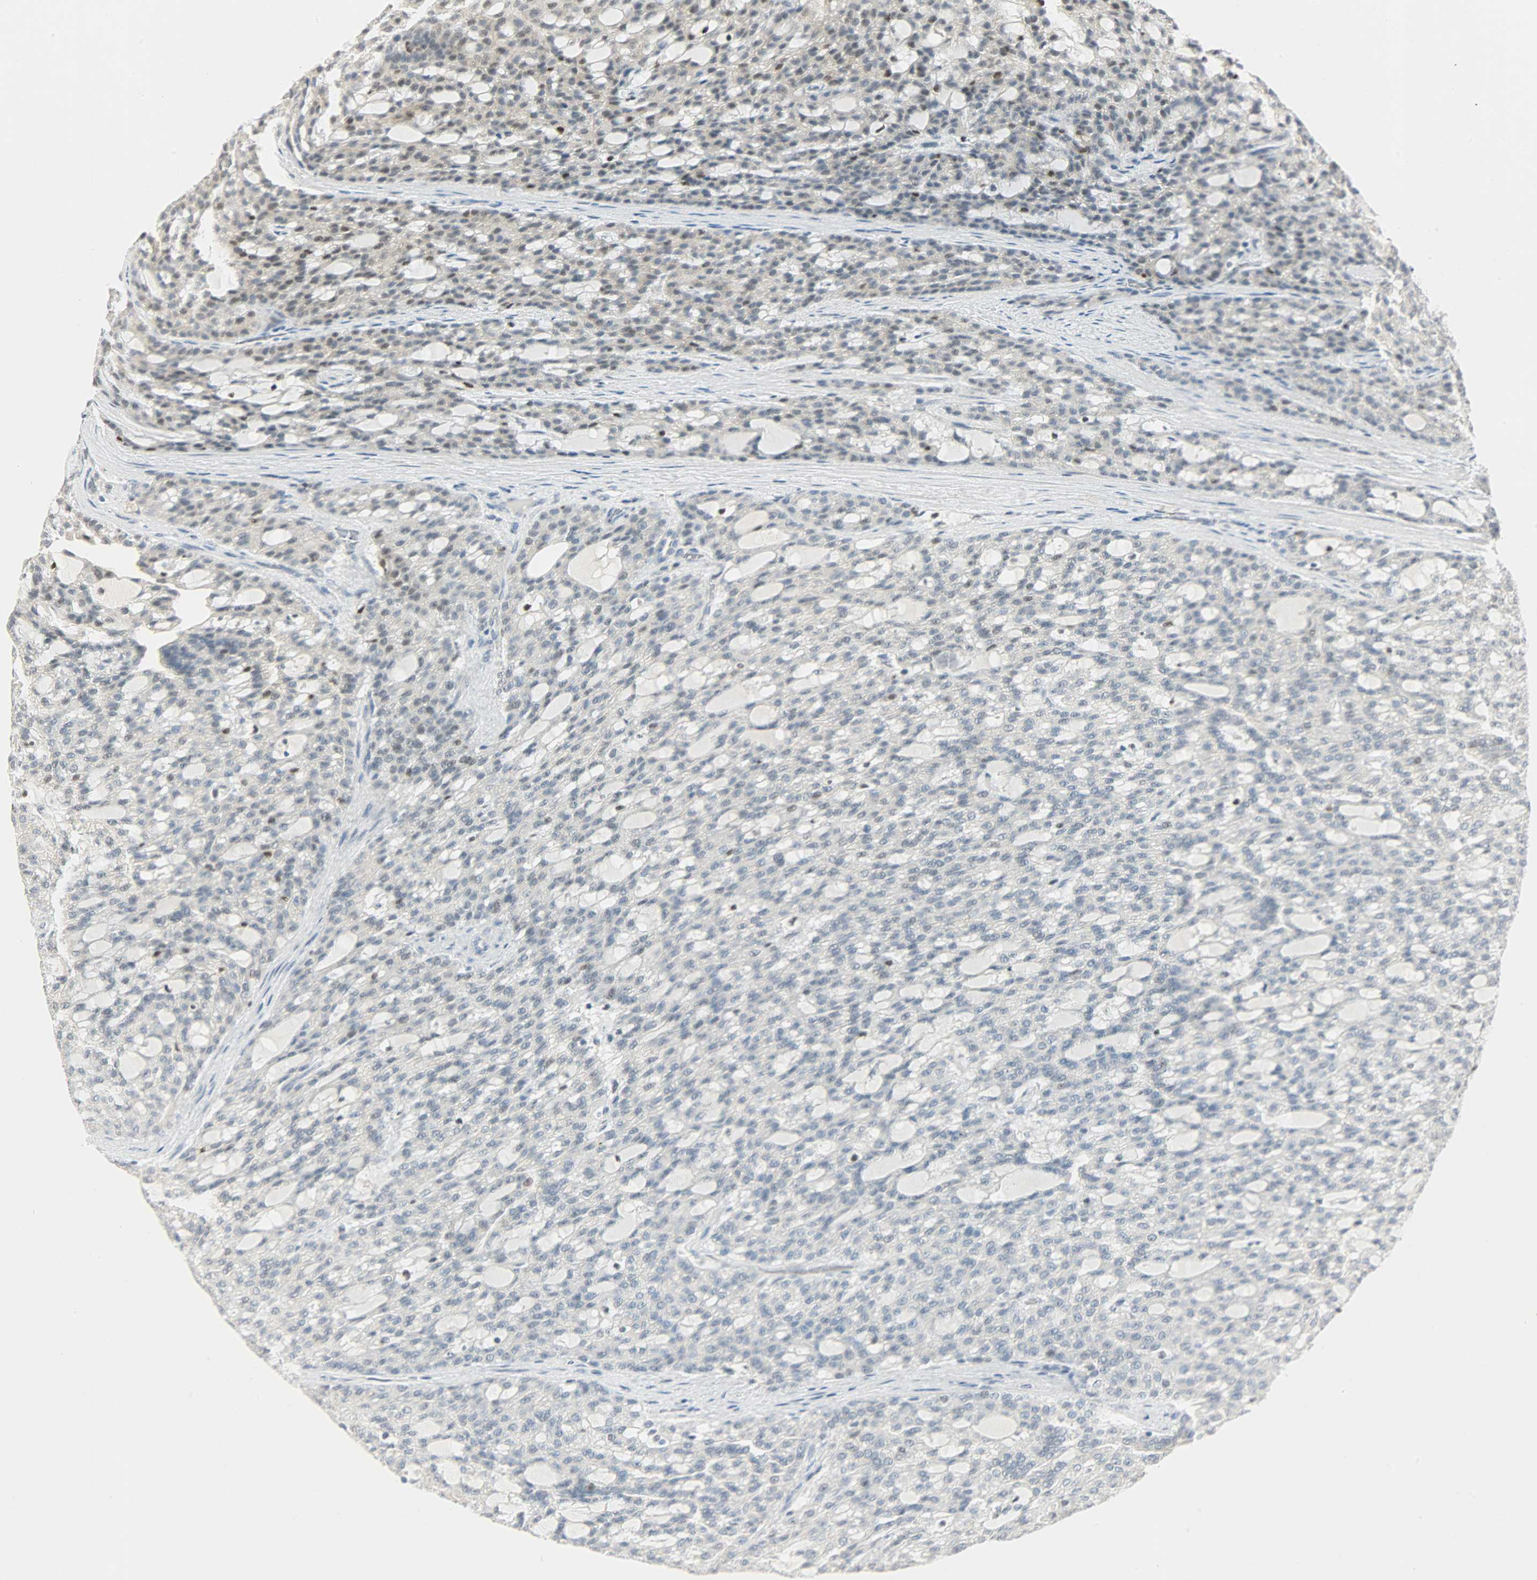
{"staining": {"intensity": "weak", "quantity": "<25%", "location": "nuclear"}, "tissue": "renal cancer", "cell_type": "Tumor cells", "image_type": "cancer", "snomed": [{"axis": "morphology", "description": "Adenocarcinoma, NOS"}, {"axis": "topography", "description": "Kidney"}], "caption": "High magnification brightfield microscopy of renal cancer (adenocarcinoma) stained with DAB (3,3'-diaminobenzidine) (brown) and counterstained with hematoxylin (blue): tumor cells show no significant positivity.", "gene": "PPARG", "patient": {"sex": "male", "age": 63}}